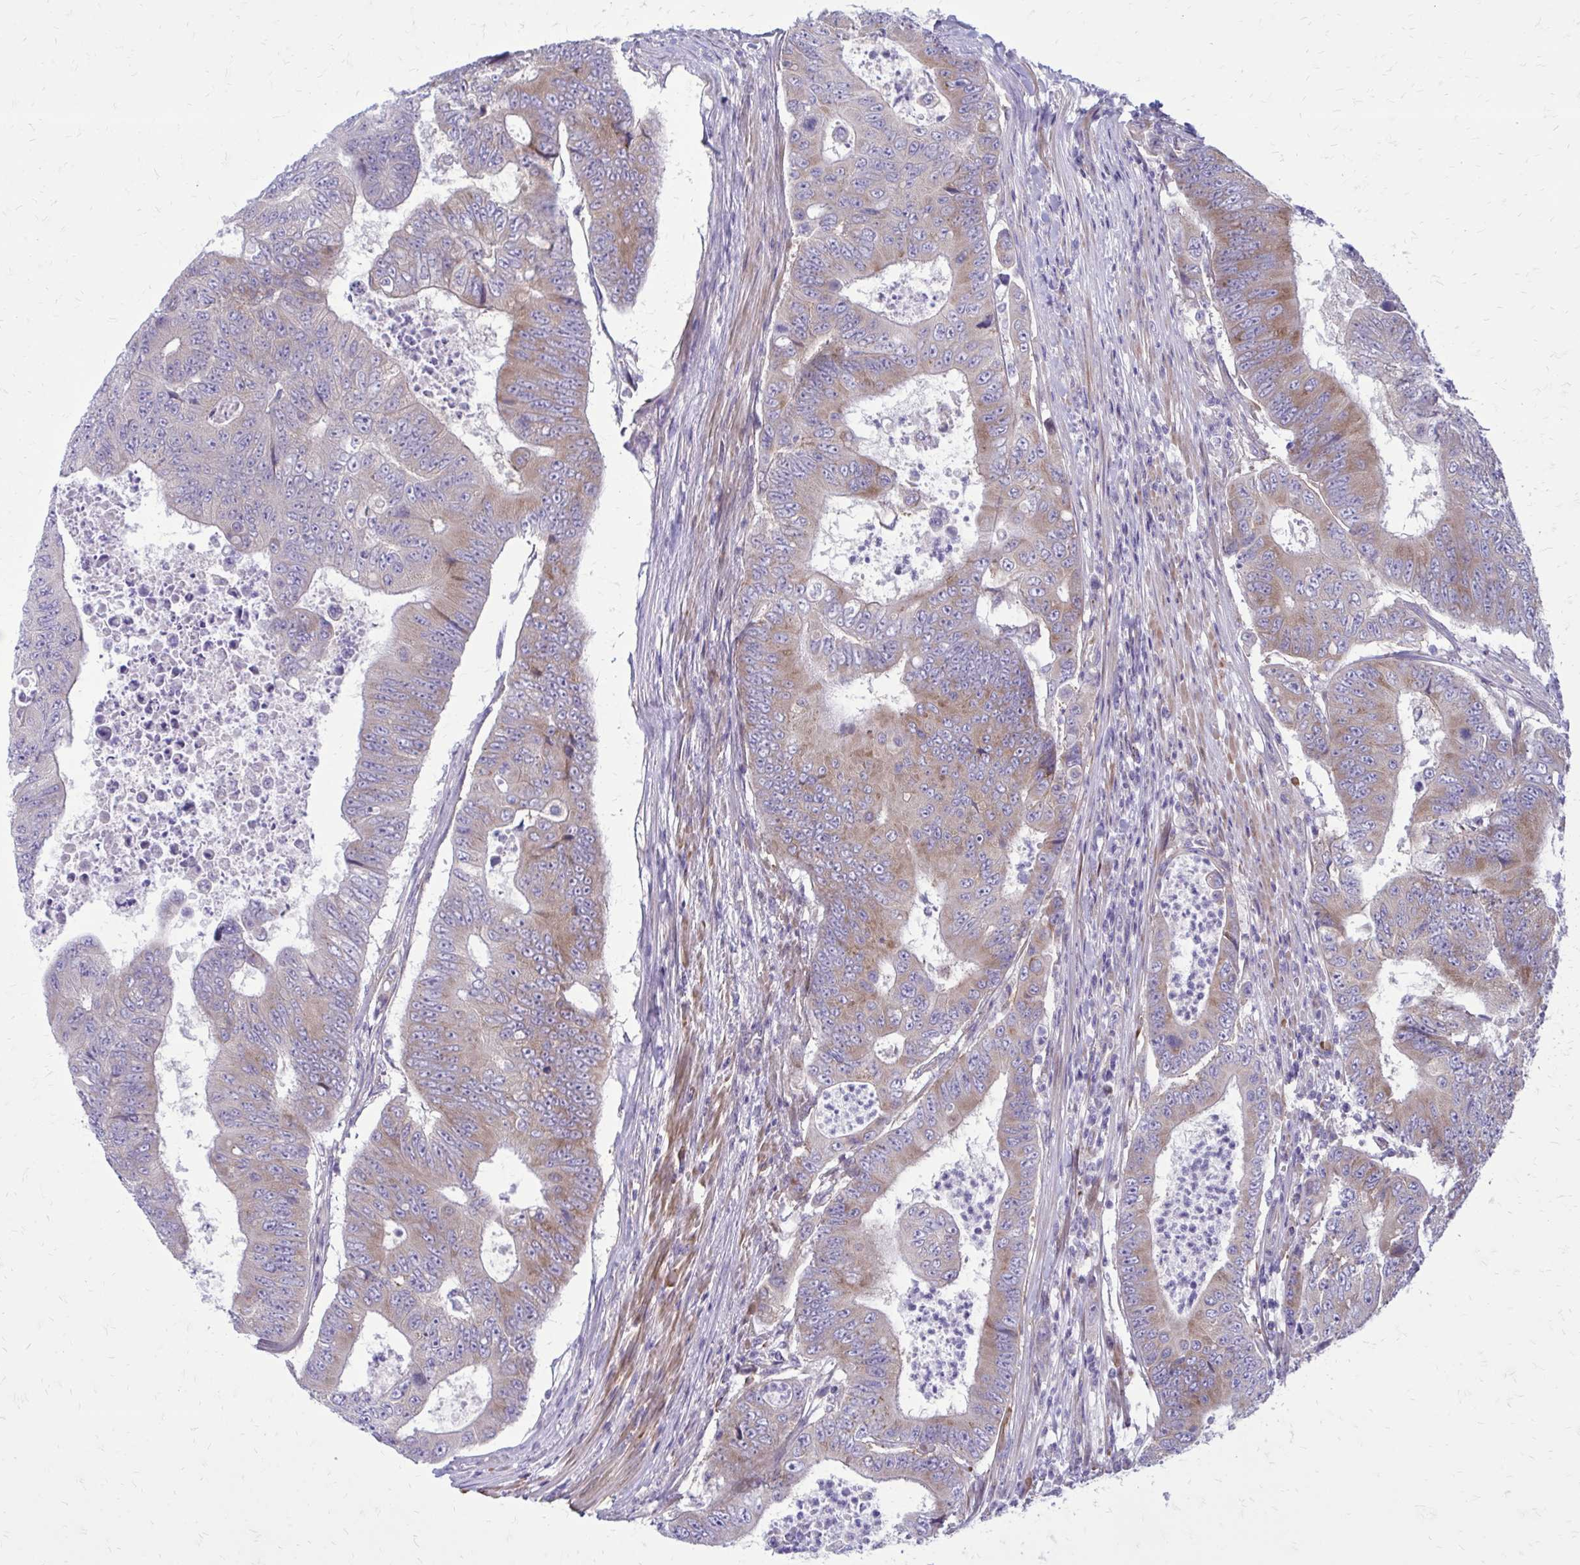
{"staining": {"intensity": "moderate", "quantity": "25%-75%", "location": "cytoplasmic/membranous"}, "tissue": "colorectal cancer", "cell_type": "Tumor cells", "image_type": "cancer", "snomed": [{"axis": "morphology", "description": "Adenocarcinoma, NOS"}, {"axis": "topography", "description": "Colon"}], "caption": "The photomicrograph shows staining of colorectal cancer (adenocarcinoma), revealing moderate cytoplasmic/membranous protein expression (brown color) within tumor cells.", "gene": "GIGYF2", "patient": {"sex": "female", "age": 48}}